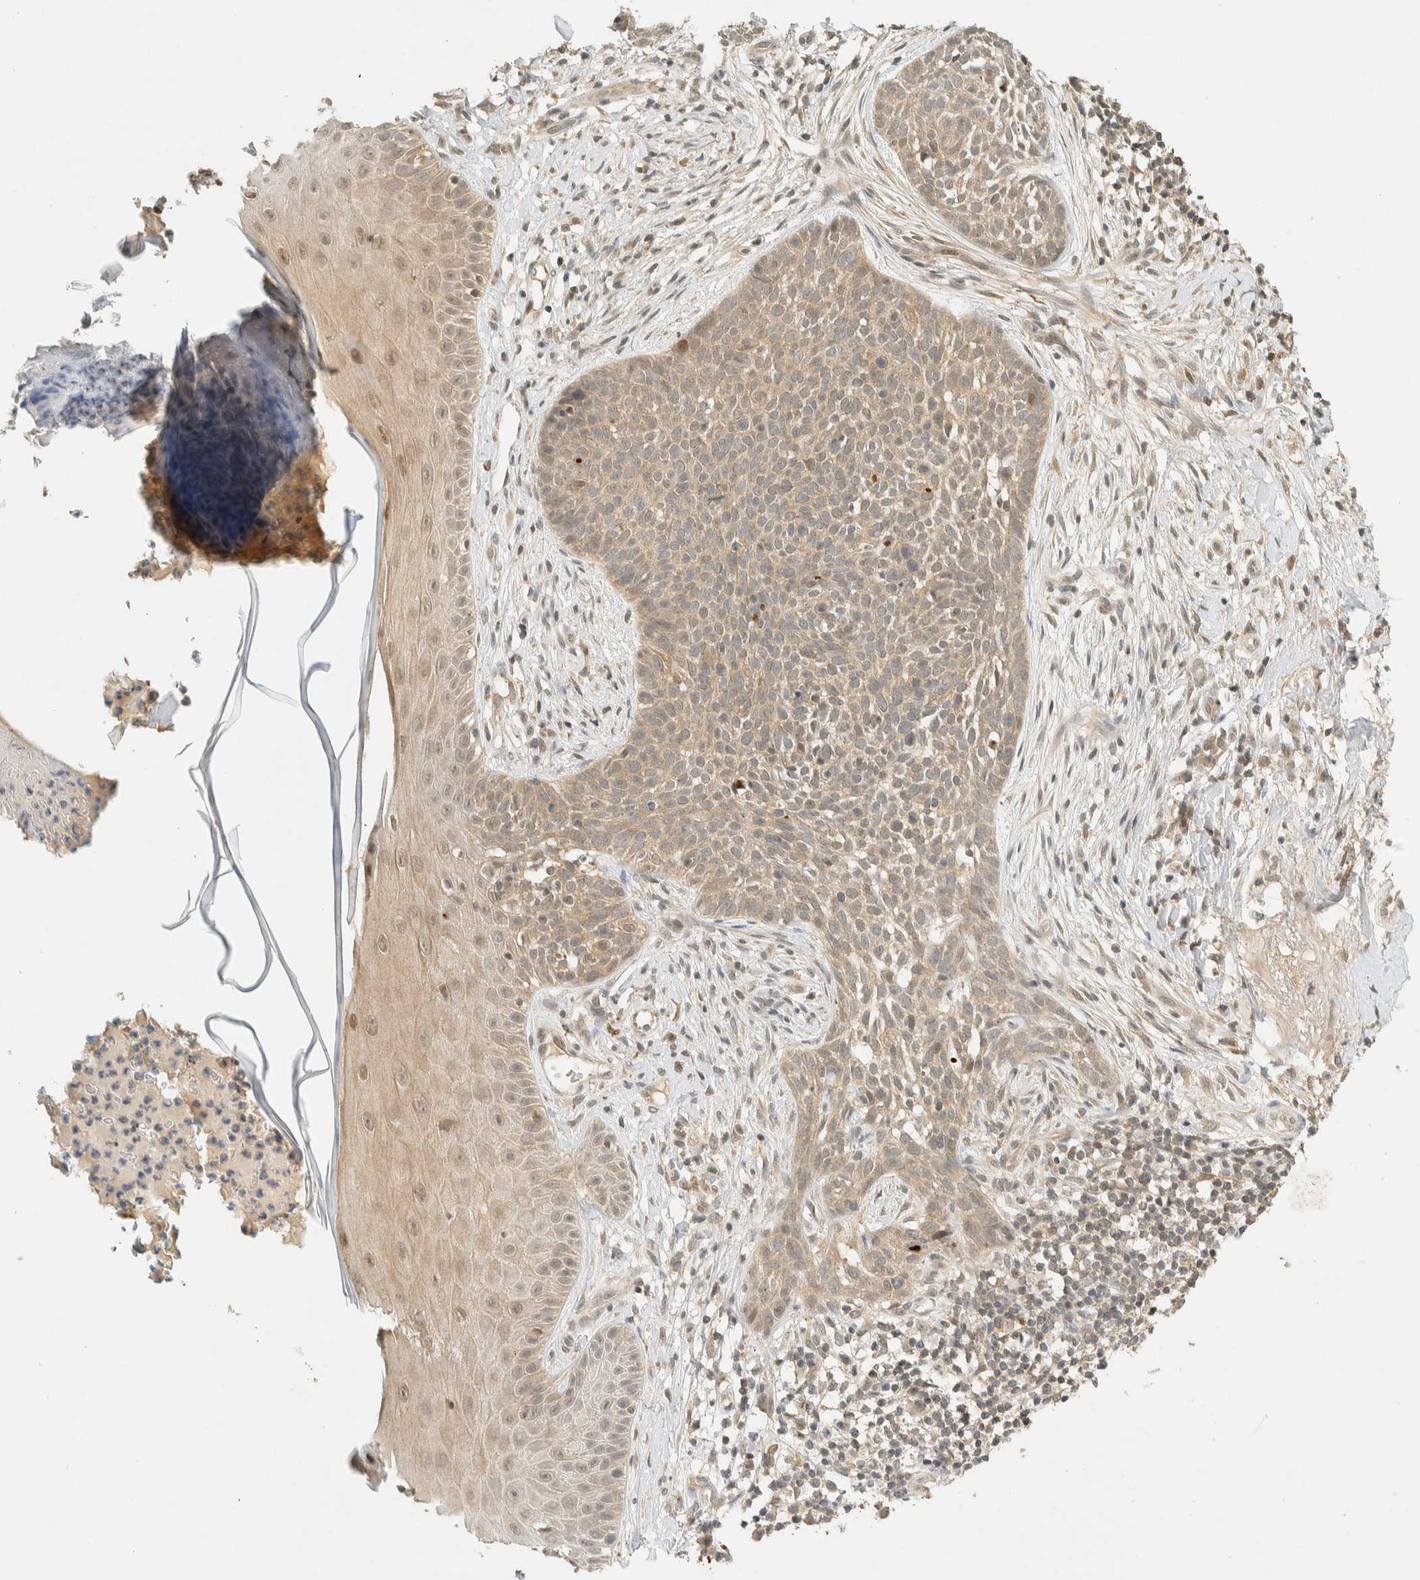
{"staining": {"intensity": "weak", "quantity": ">75%", "location": "cytoplasmic/membranous"}, "tissue": "skin cancer", "cell_type": "Tumor cells", "image_type": "cancer", "snomed": [{"axis": "morphology", "description": "Normal tissue, NOS"}, {"axis": "morphology", "description": "Basal cell carcinoma"}, {"axis": "topography", "description": "Skin"}], "caption": "Protein analysis of basal cell carcinoma (skin) tissue shows weak cytoplasmic/membranous positivity in approximately >75% of tumor cells. (Brightfield microscopy of DAB IHC at high magnification).", "gene": "KIFAP3", "patient": {"sex": "male", "age": 67}}